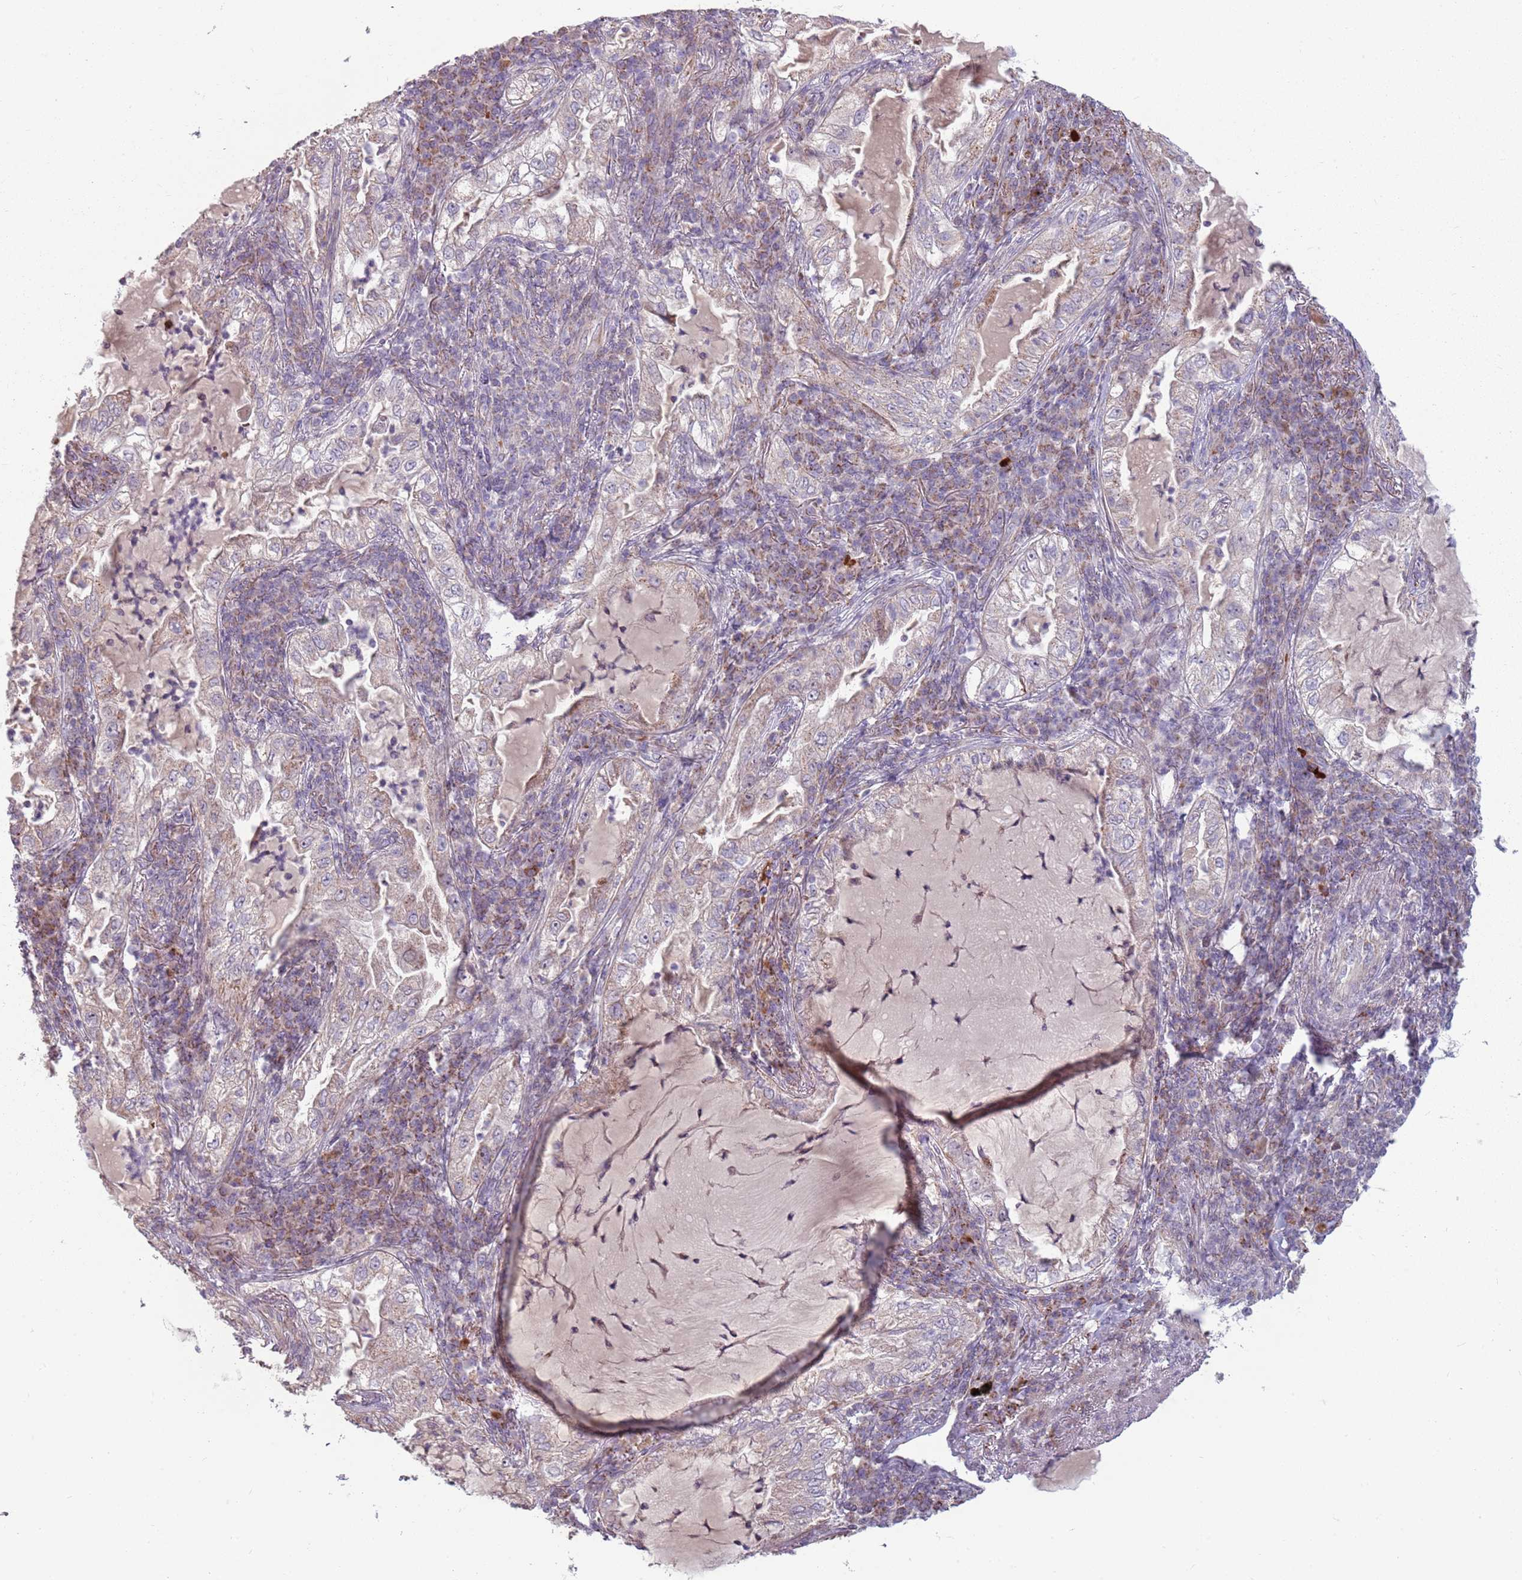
{"staining": {"intensity": "negative", "quantity": "none", "location": "none"}, "tissue": "lung cancer", "cell_type": "Tumor cells", "image_type": "cancer", "snomed": [{"axis": "morphology", "description": "Adenocarcinoma, NOS"}, {"axis": "topography", "description": "Lung"}], "caption": "The immunohistochemistry (IHC) photomicrograph has no significant staining in tumor cells of lung adenocarcinoma tissue.", "gene": "ZNF530", "patient": {"sex": "female", "age": 73}}